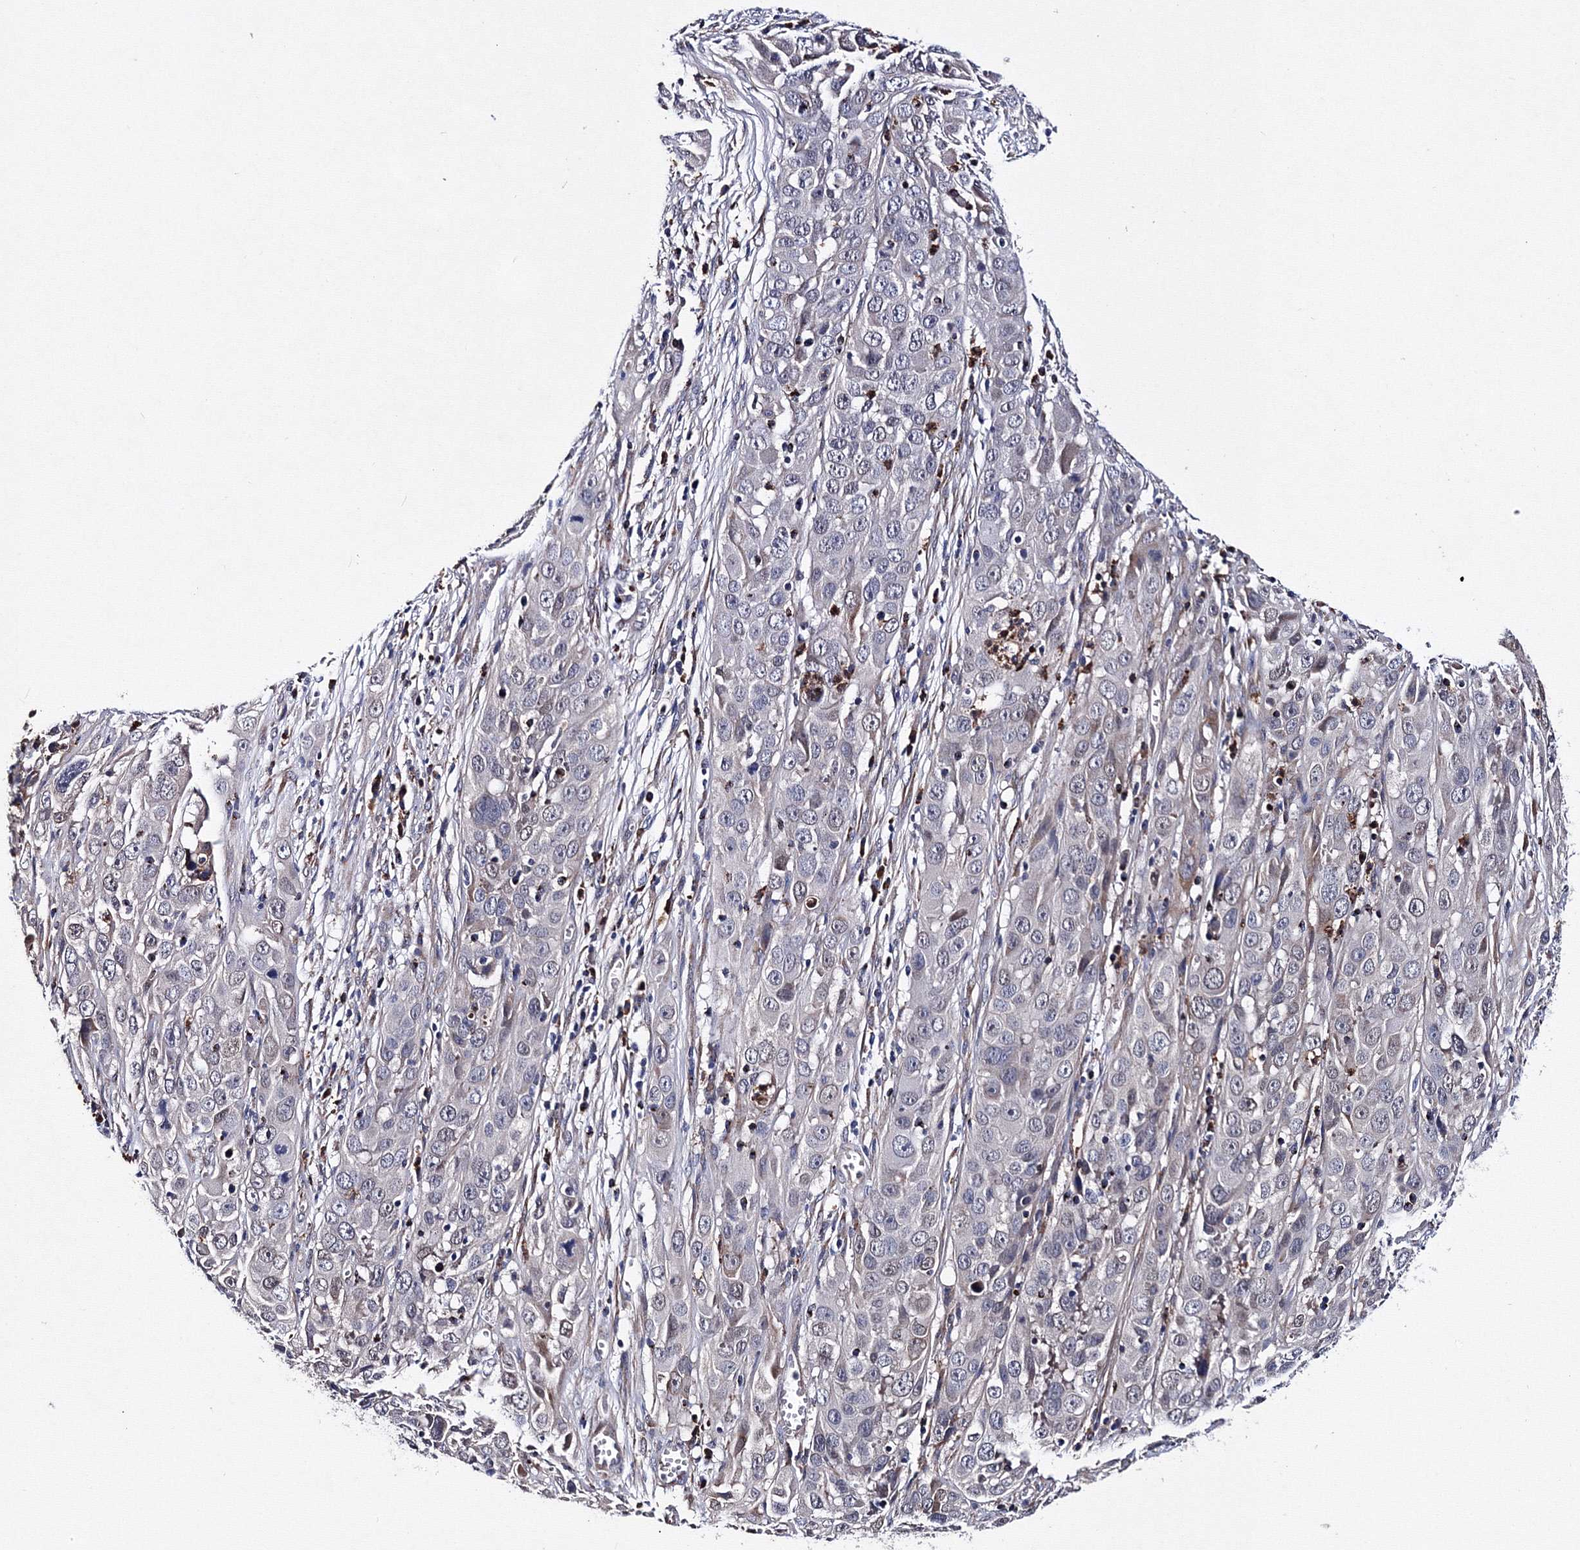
{"staining": {"intensity": "negative", "quantity": "none", "location": "none"}, "tissue": "cervical cancer", "cell_type": "Tumor cells", "image_type": "cancer", "snomed": [{"axis": "morphology", "description": "Squamous cell carcinoma, NOS"}, {"axis": "topography", "description": "Cervix"}], "caption": "Cervical cancer (squamous cell carcinoma) was stained to show a protein in brown. There is no significant staining in tumor cells. The staining was performed using DAB to visualize the protein expression in brown, while the nuclei were stained in blue with hematoxylin (Magnification: 20x).", "gene": "PHYKPL", "patient": {"sex": "female", "age": 32}}